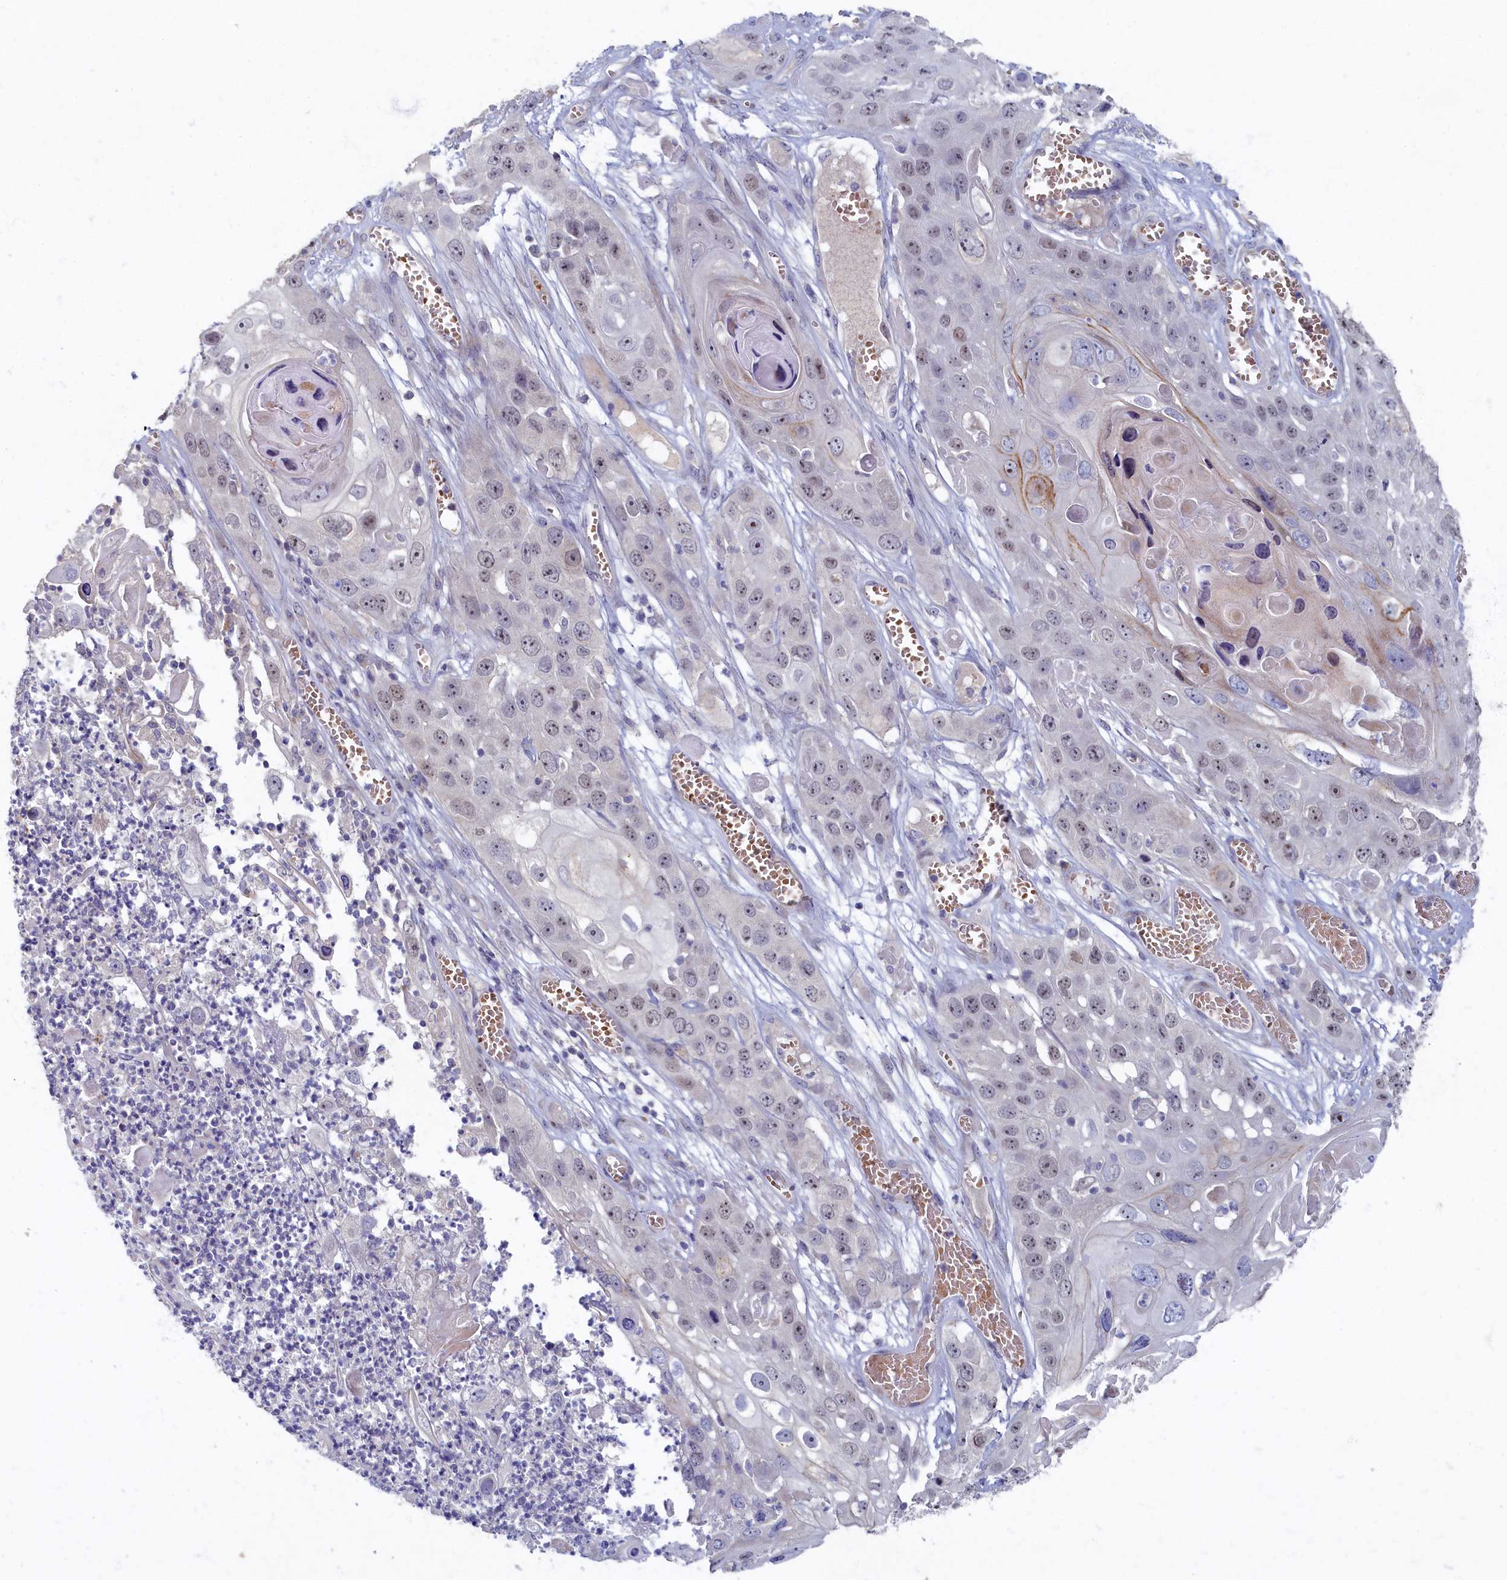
{"staining": {"intensity": "moderate", "quantity": "25%-75%", "location": "nuclear"}, "tissue": "skin cancer", "cell_type": "Tumor cells", "image_type": "cancer", "snomed": [{"axis": "morphology", "description": "Squamous cell carcinoma, NOS"}, {"axis": "topography", "description": "Skin"}], "caption": "Immunohistochemical staining of human skin squamous cell carcinoma demonstrates moderate nuclear protein expression in approximately 25%-75% of tumor cells.", "gene": "HUNK", "patient": {"sex": "male", "age": 55}}